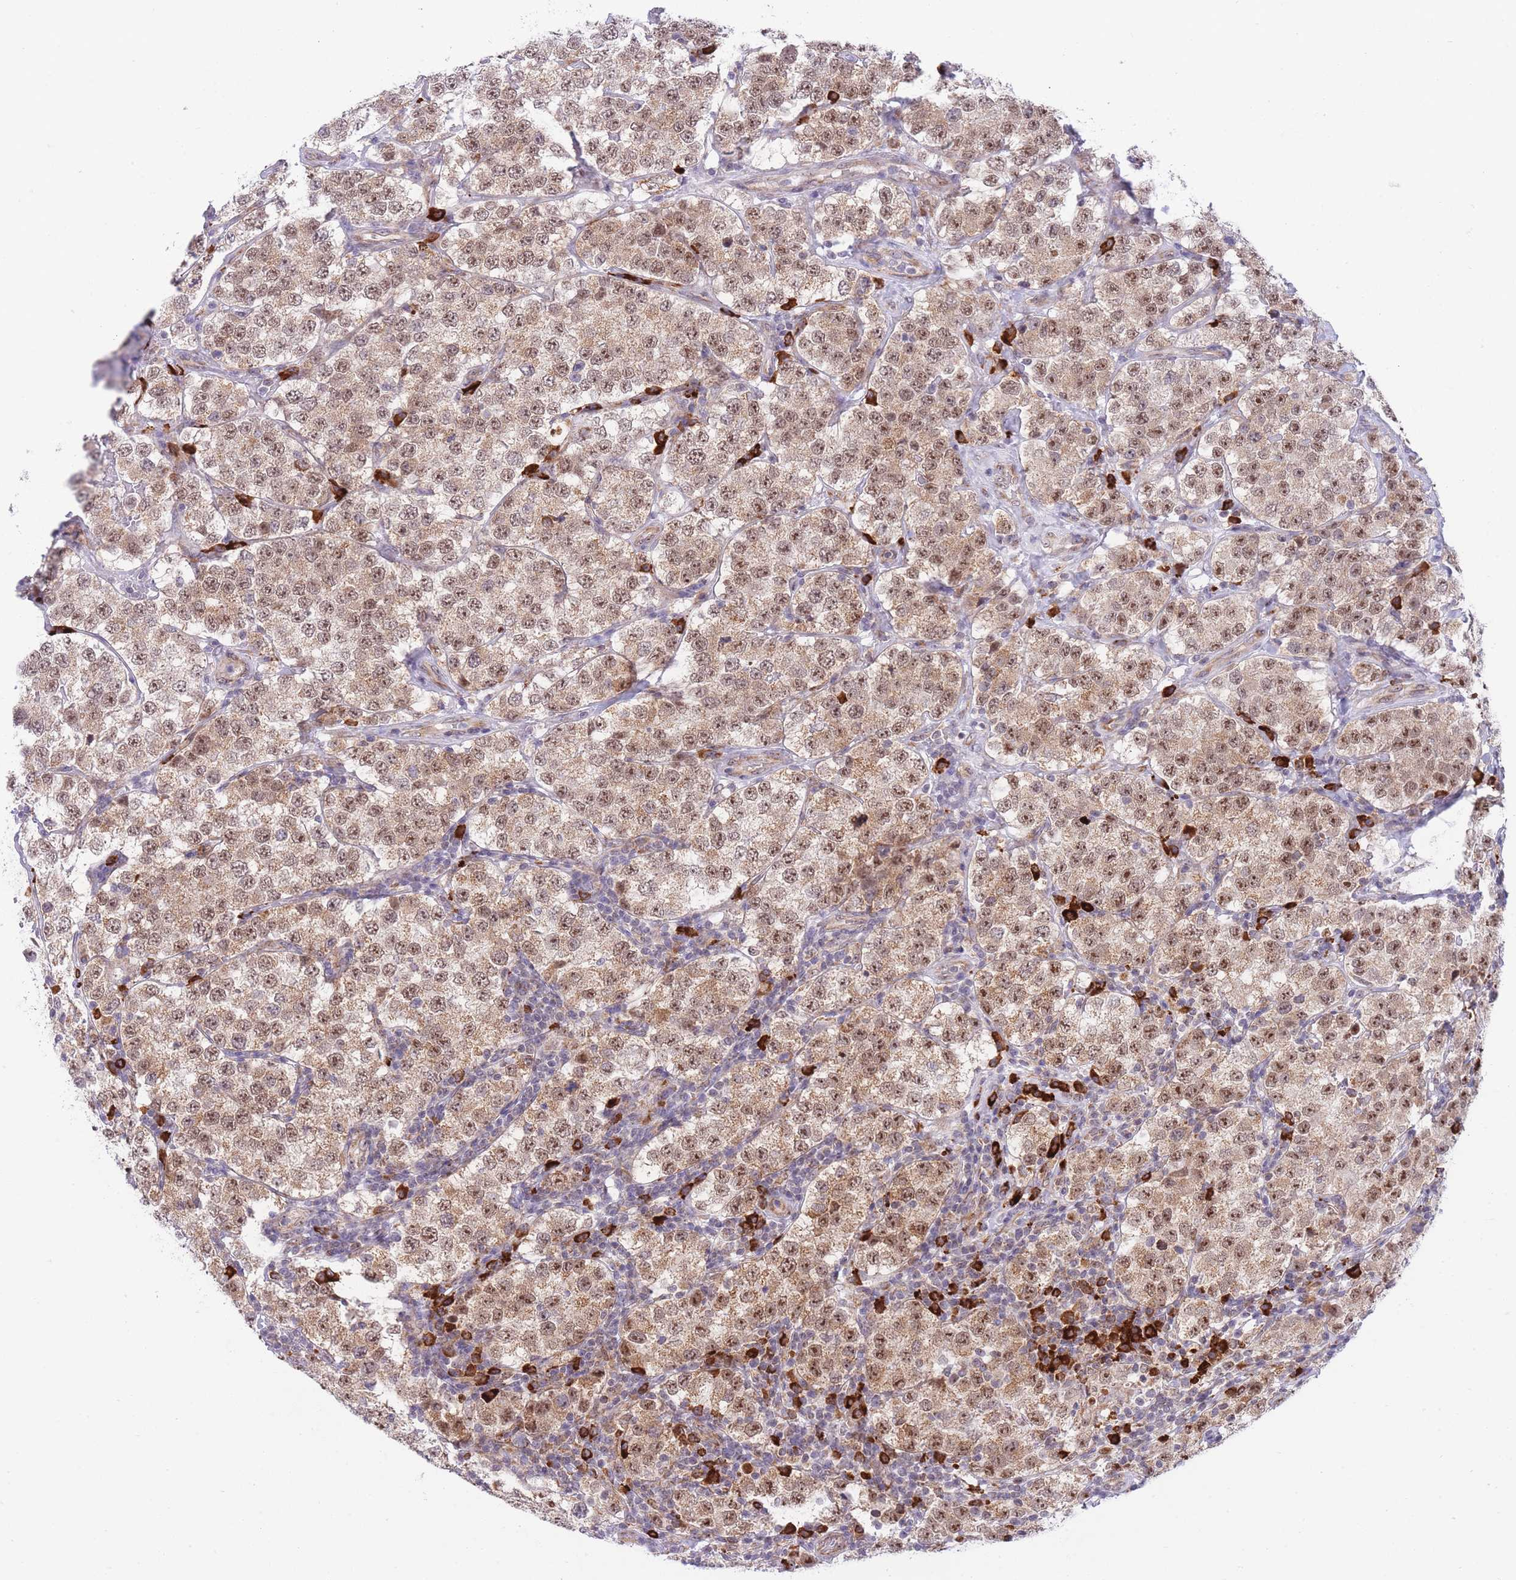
{"staining": {"intensity": "moderate", "quantity": ">75%", "location": "cytoplasmic/membranous,nuclear"}, "tissue": "testis cancer", "cell_type": "Tumor cells", "image_type": "cancer", "snomed": [{"axis": "morphology", "description": "Seminoma, NOS"}, {"axis": "topography", "description": "Testis"}], "caption": "This is a photomicrograph of IHC staining of testis seminoma, which shows moderate positivity in the cytoplasmic/membranous and nuclear of tumor cells.", "gene": "EXOSC8", "patient": {"sex": "male", "age": 34}}